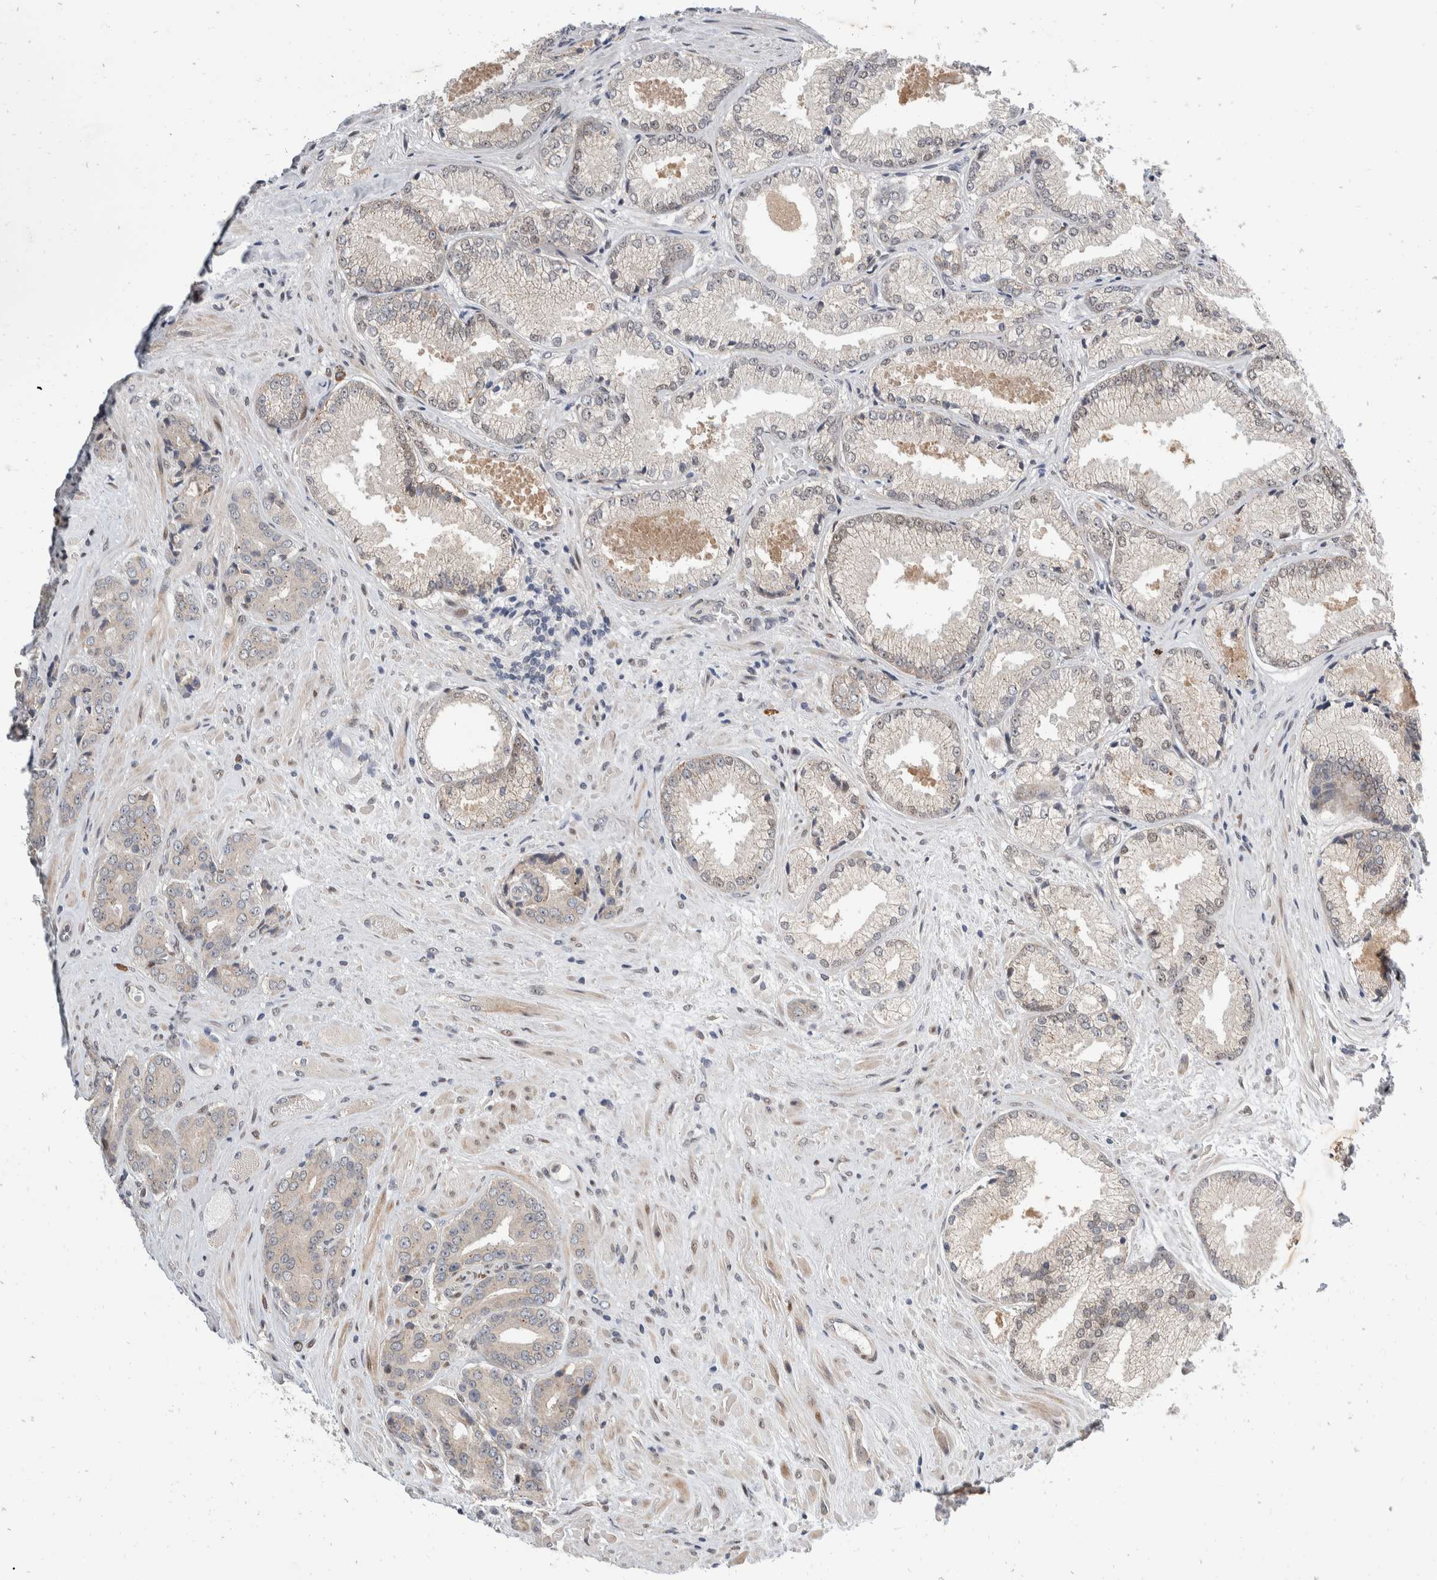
{"staining": {"intensity": "negative", "quantity": "none", "location": "none"}, "tissue": "prostate cancer", "cell_type": "Tumor cells", "image_type": "cancer", "snomed": [{"axis": "morphology", "description": "Adenocarcinoma, High grade"}, {"axis": "topography", "description": "Prostate"}], "caption": "The photomicrograph reveals no staining of tumor cells in prostate high-grade adenocarcinoma.", "gene": "ZNF703", "patient": {"sex": "male", "age": 71}}